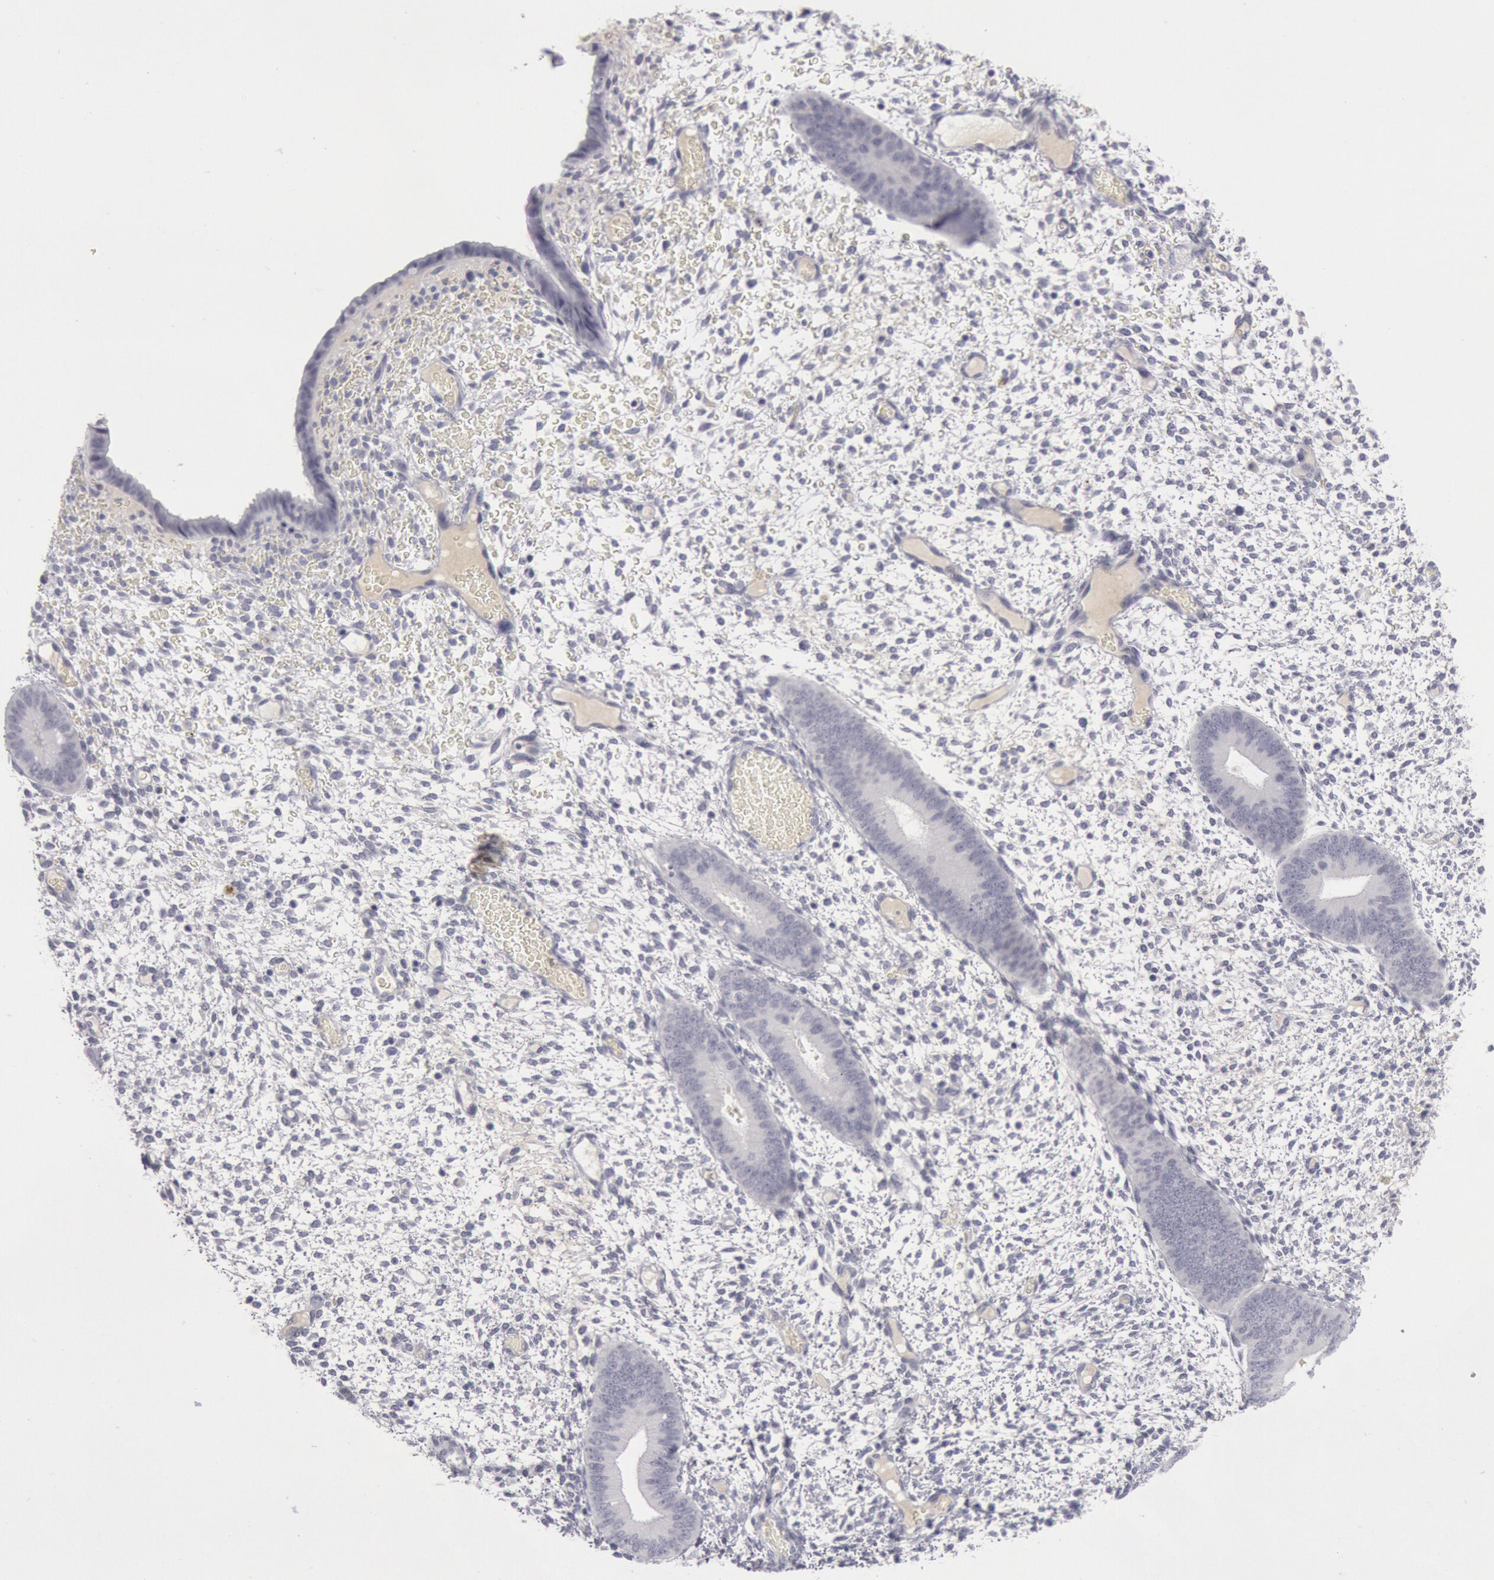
{"staining": {"intensity": "negative", "quantity": "none", "location": "none"}, "tissue": "endometrium", "cell_type": "Cells in endometrial stroma", "image_type": "normal", "snomed": [{"axis": "morphology", "description": "Normal tissue, NOS"}, {"axis": "topography", "description": "Endometrium"}], "caption": "This is a micrograph of IHC staining of normal endometrium, which shows no expression in cells in endometrial stroma.", "gene": "KRT16", "patient": {"sex": "female", "age": 42}}